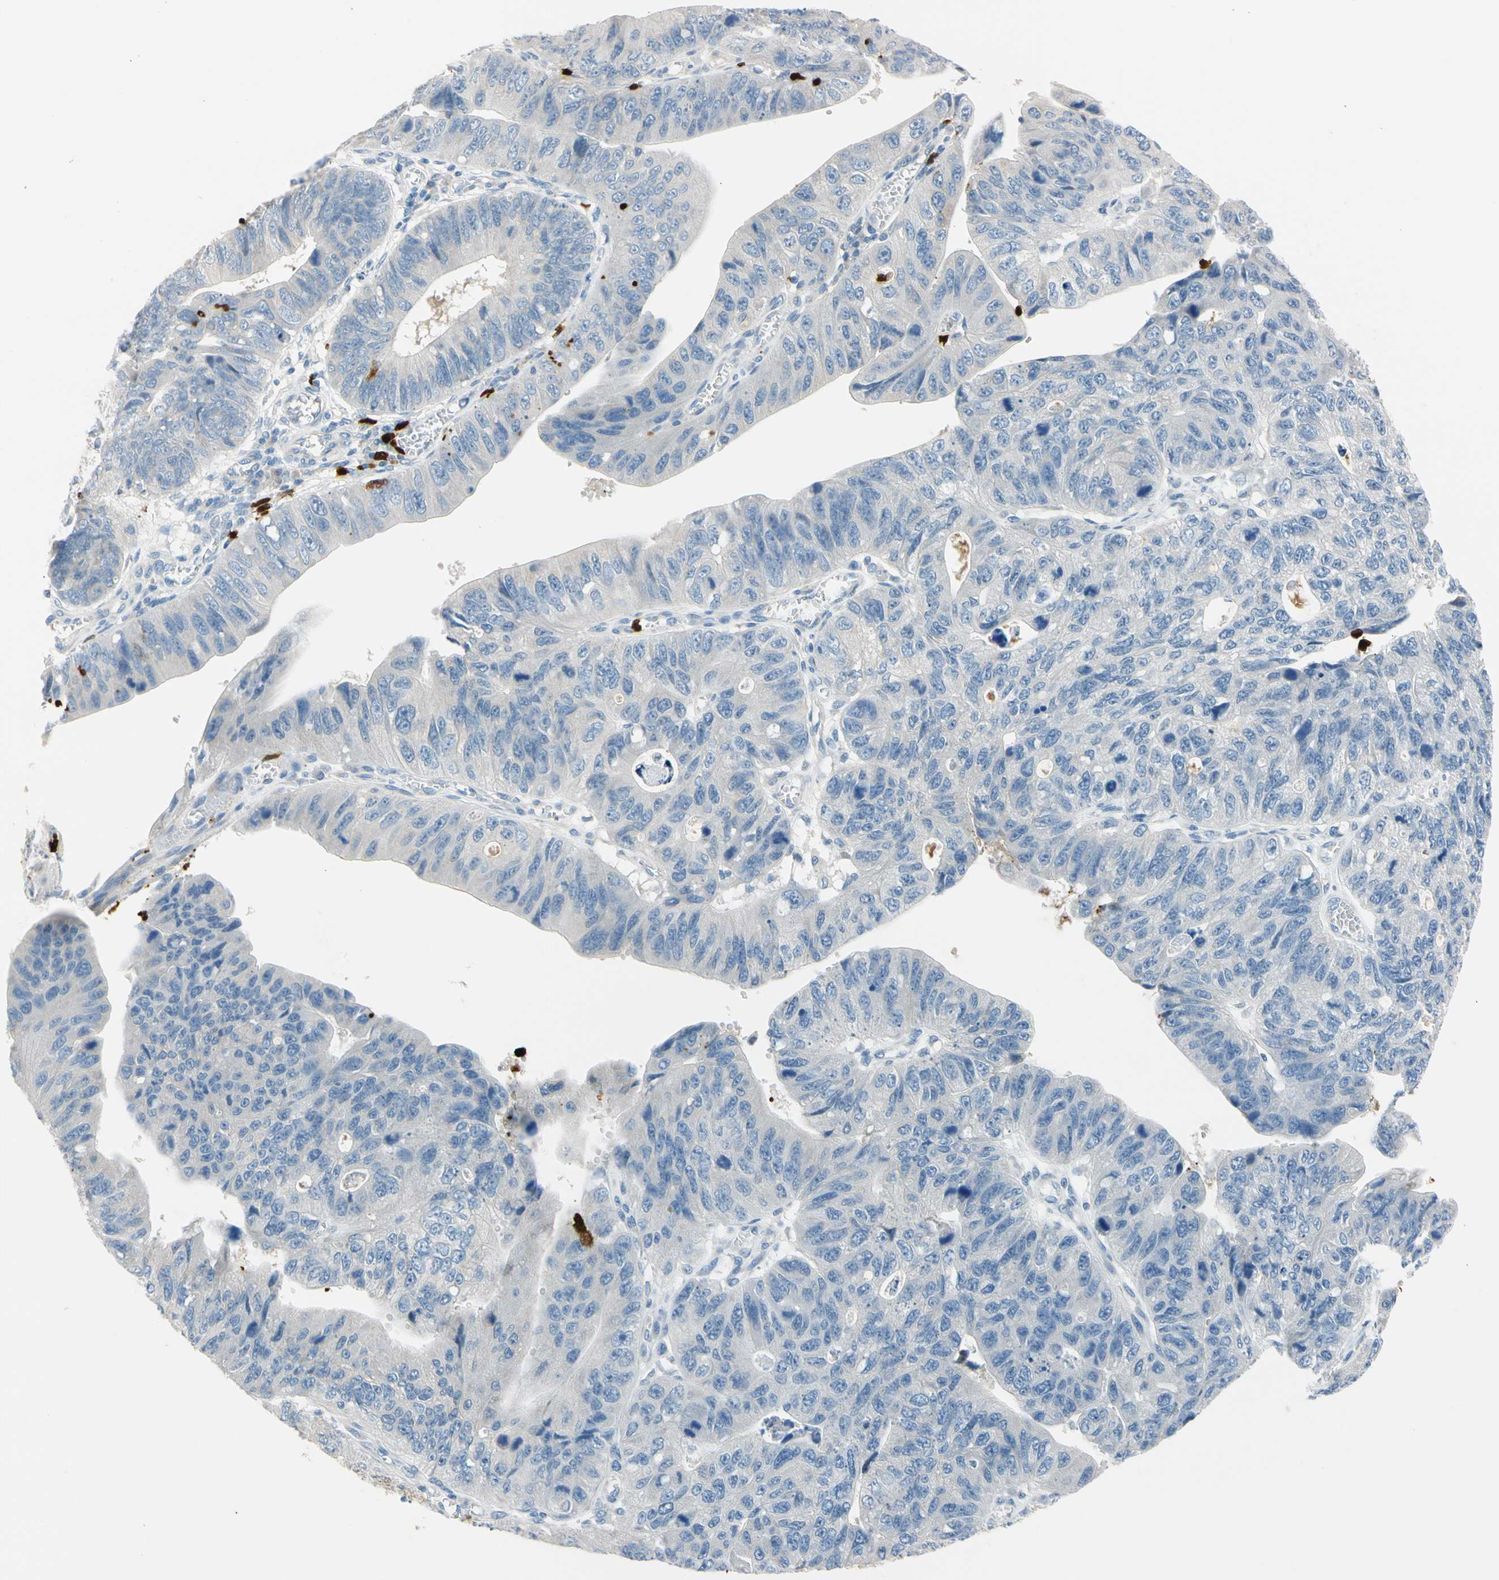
{"staining": {"intensity": "negative", "quantity": "none", "location": "none"}, "tissue": "stomach cancer", "cell_type": "Tumor cells", "image_type": "cancer", "snomed": [{"axis": "morphology", "description": "Adenocarcinoma, NOS"}, {"axis": "topography", "description": "Stomach"}], "caption": "Human stomach adenocarcinoma stained for a protein using IHC demonstrates no staining in tumor cells.", "gene": "TRAF5", "patient": {"sex": "male", "age": 59}}